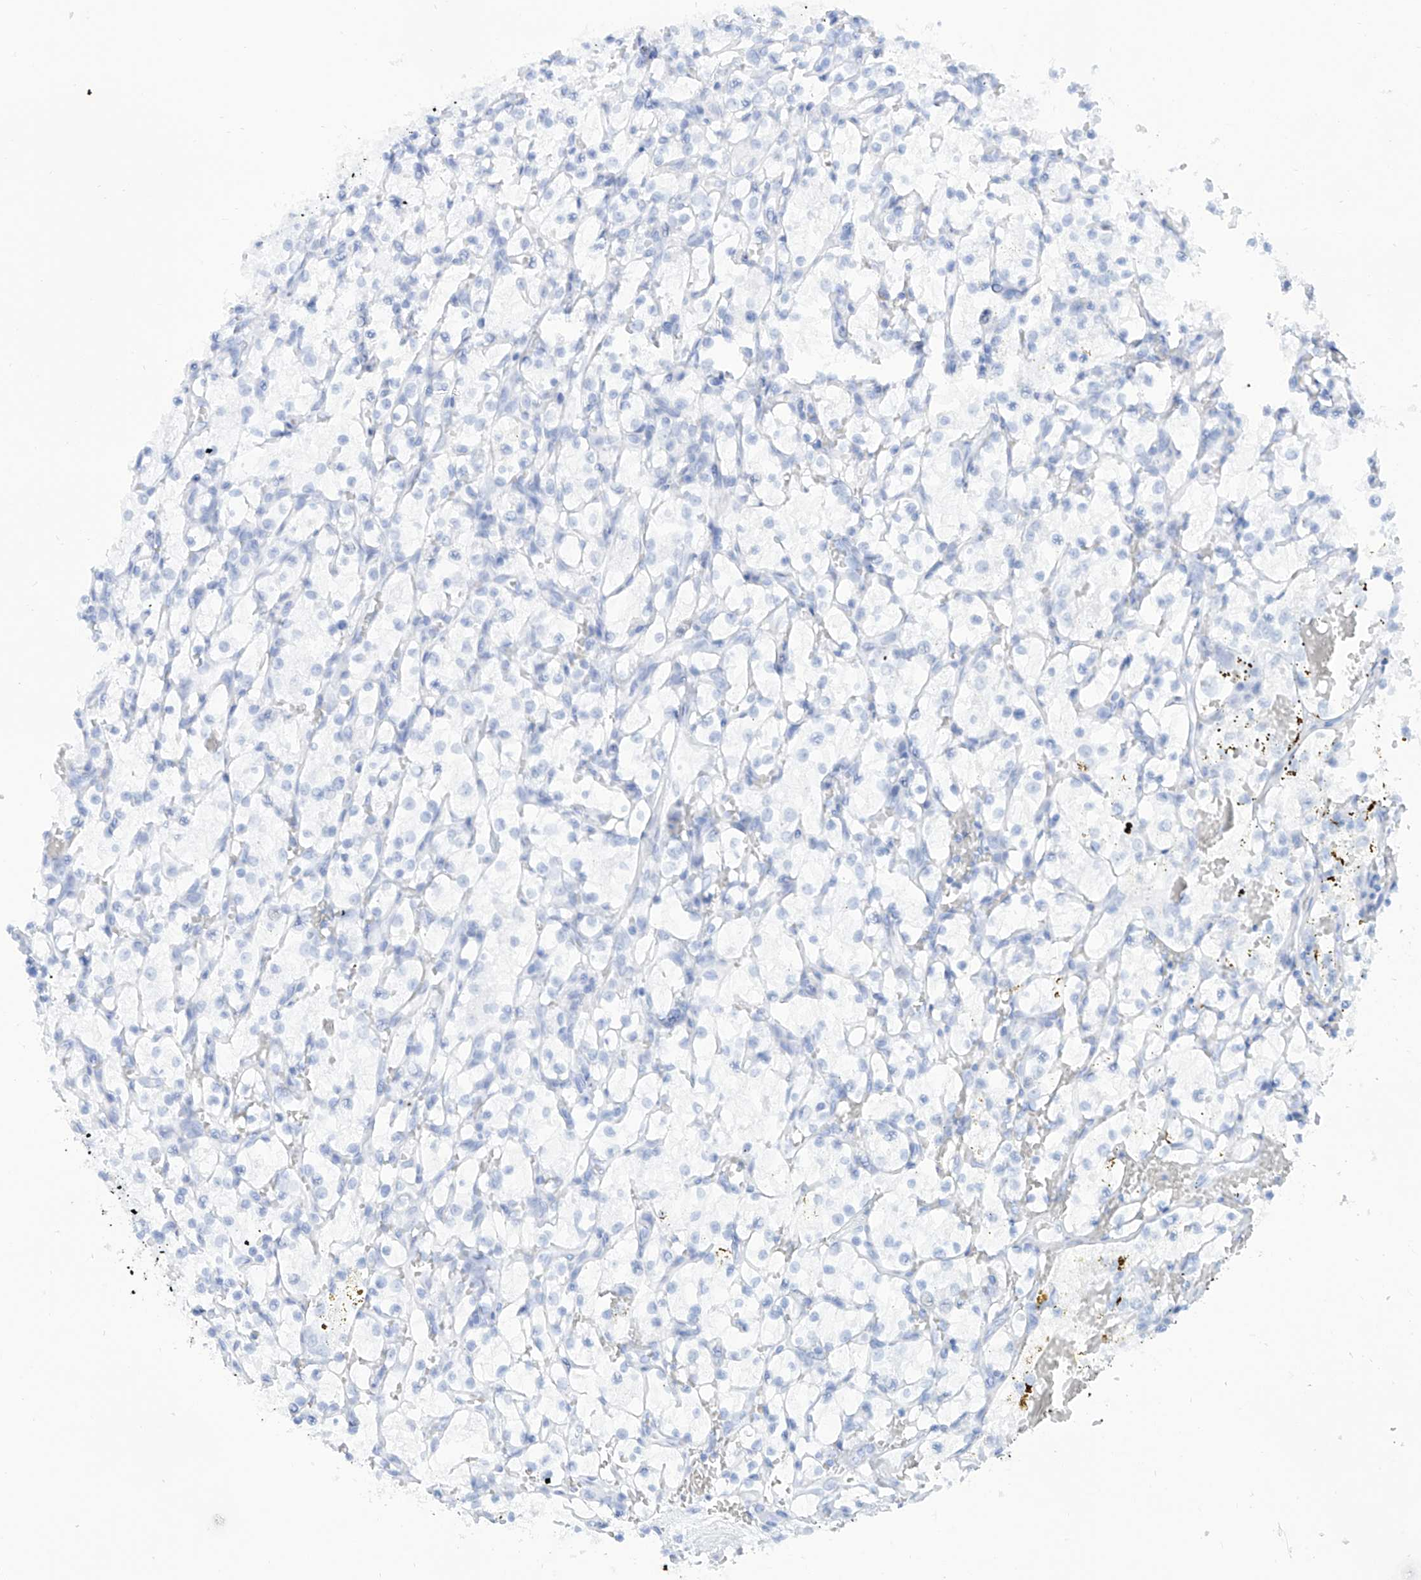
{"staining": {"intensity": "negative", "quantity": "none", "location": "none"}, "tissue": "renal cancer", "cell_type": "Tumor cells", "image_type": "cancer", "snomed": [{"axis": "morphology", "description": "Adenocarcinoma, NOS"}, {"axis": "topography", "description": "Kidney"}], "caption": "High magnification brightfield microscopy of renal adenocarcinoma stained with DAB (3,3'-diaminobenzidine) (brown) and counterstained with hematoxylin (blue): tumor cells show no significant expression.", "gene": "PDXK", "patient": {"sex": "female", "age": 69}}